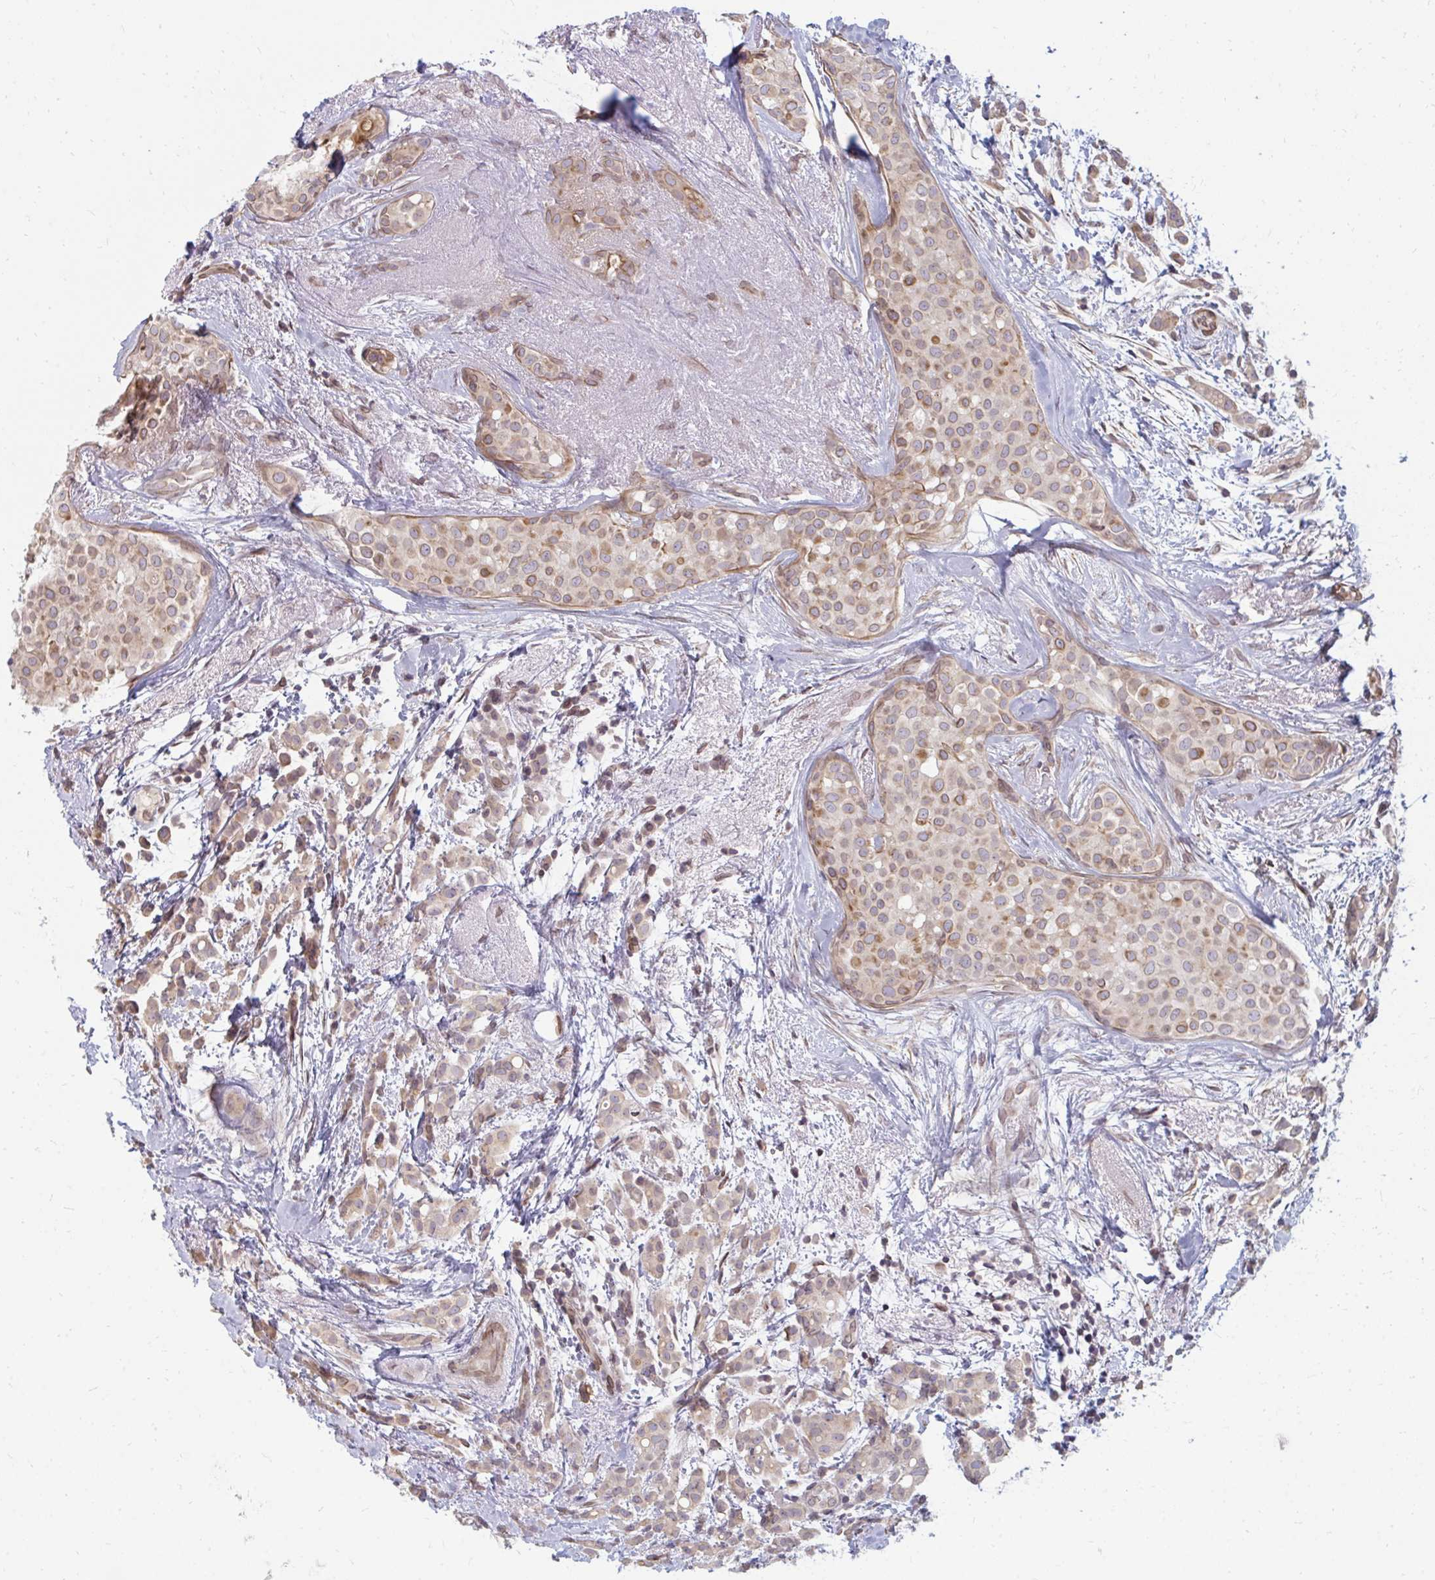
{"staining": {"intensity": "weak", "quantity": ">75%", "location": "cytoplasmic/membranous"}, "tissue": "breast cancer", "cell_type": "Tumor cells", "image_type": "cancer", "snomed": [{"axis": "morphology", "description": "Lobular carcinoma"}, {"axis": "topography", "description": "Breast"}], "caption": "A histopathology image of breast cancer stained for a protein displays weak cytoplasmic/membranous brown staining in tumor cells.", "gene": "GPC5", "patient": {"sex": "female", "age": 68}}